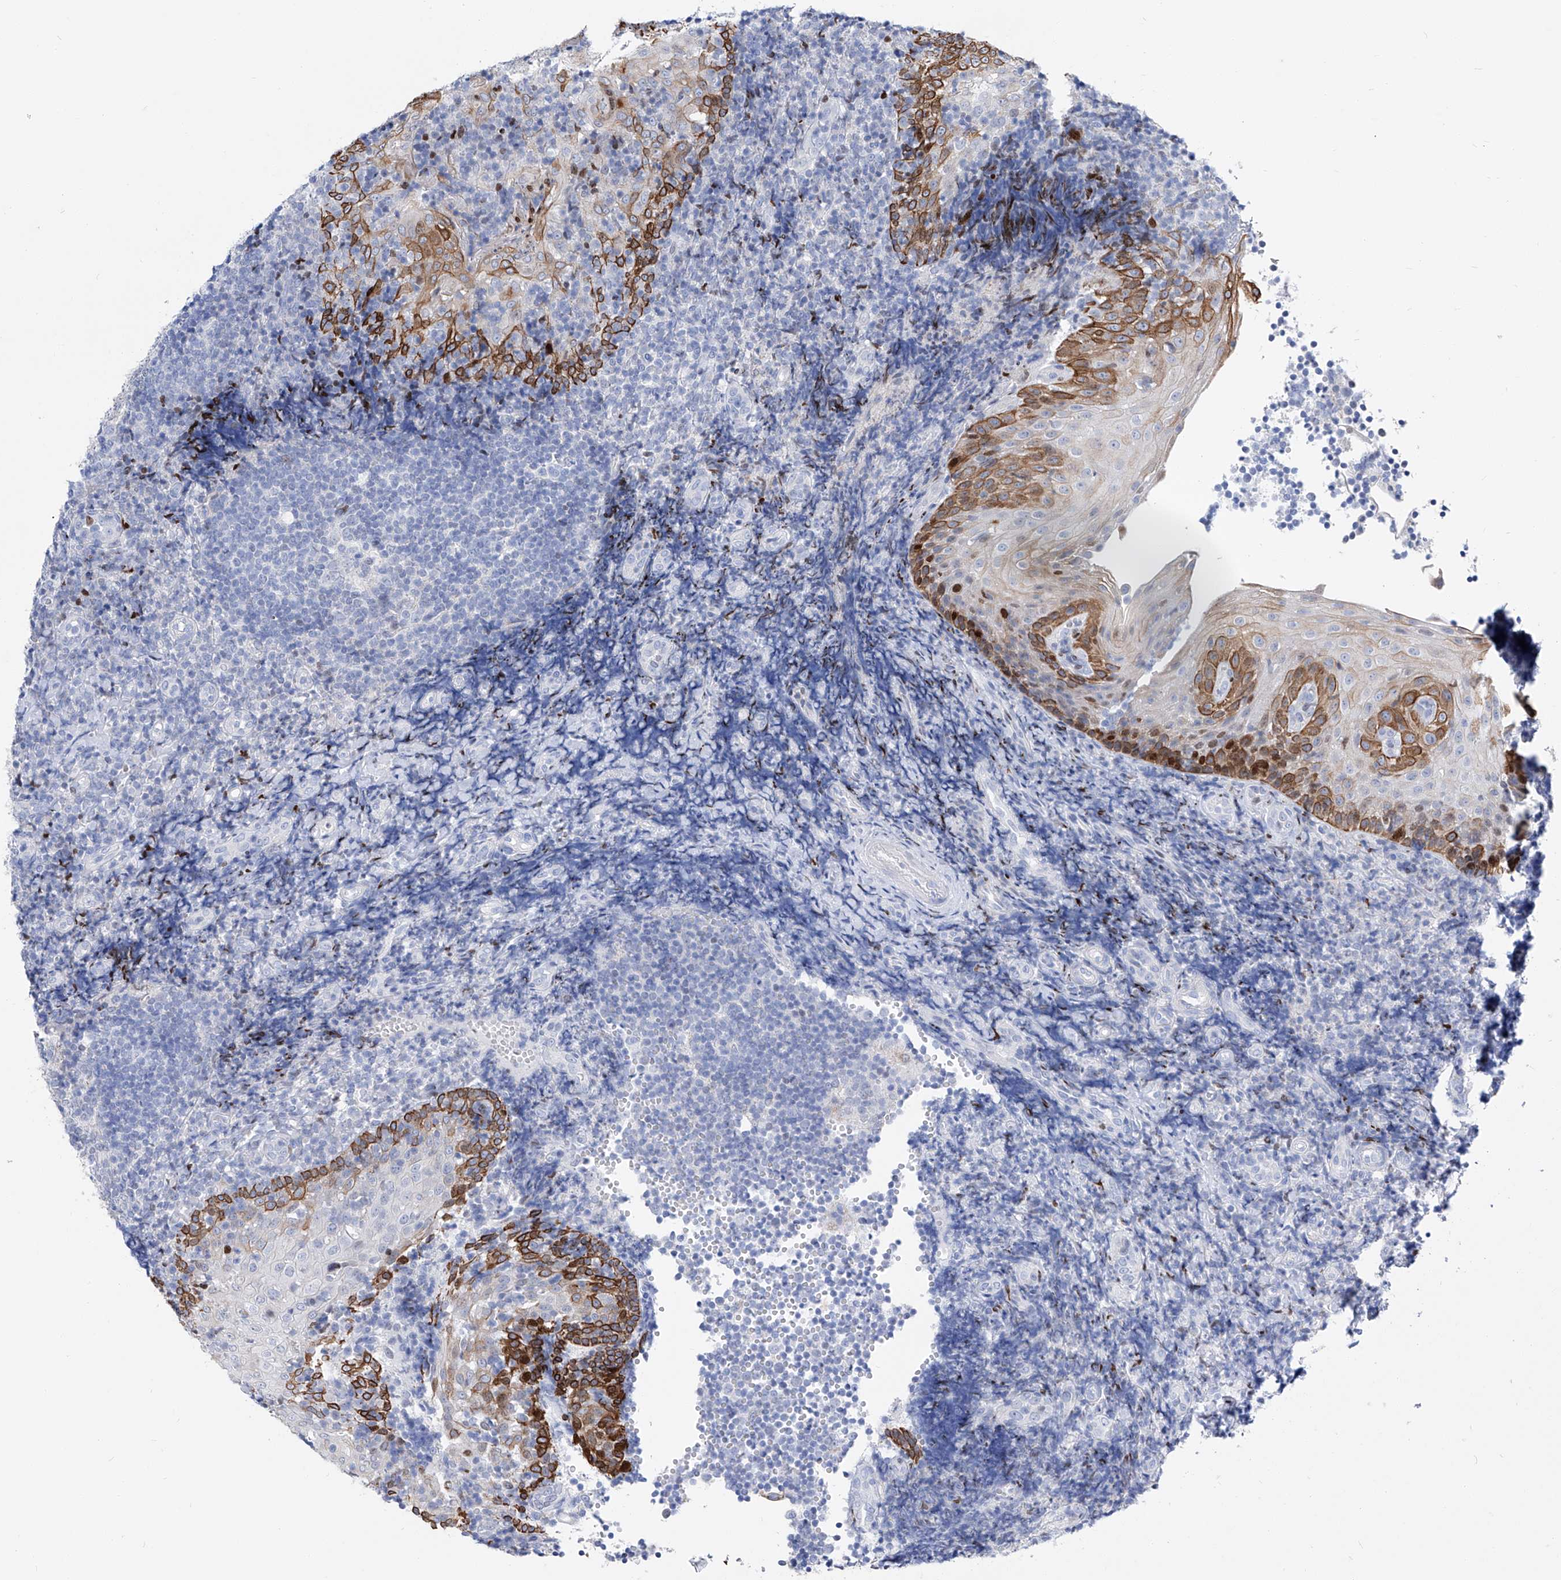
{"staining": {"intensity": "negative", "quantity": "none", "location": "none"}, "tissue": "tonsil", "cell_type": "Germinal center cells", "image_type": "normal", "snomed": [{"axis": "morphology", "description": "Normal tissue, NOS"}, {"axis": "topography", "description": "Tonsil"}], "caption": "Immunohistochemistry (IHC) histopathology image of normal tonsil: human tonsil stained with DAB shows no significant protein expression in germinal center cells. Nuclei are stained in blue.", "gene": "FRS3", "patient": {"sex": "female", "age": 40}}